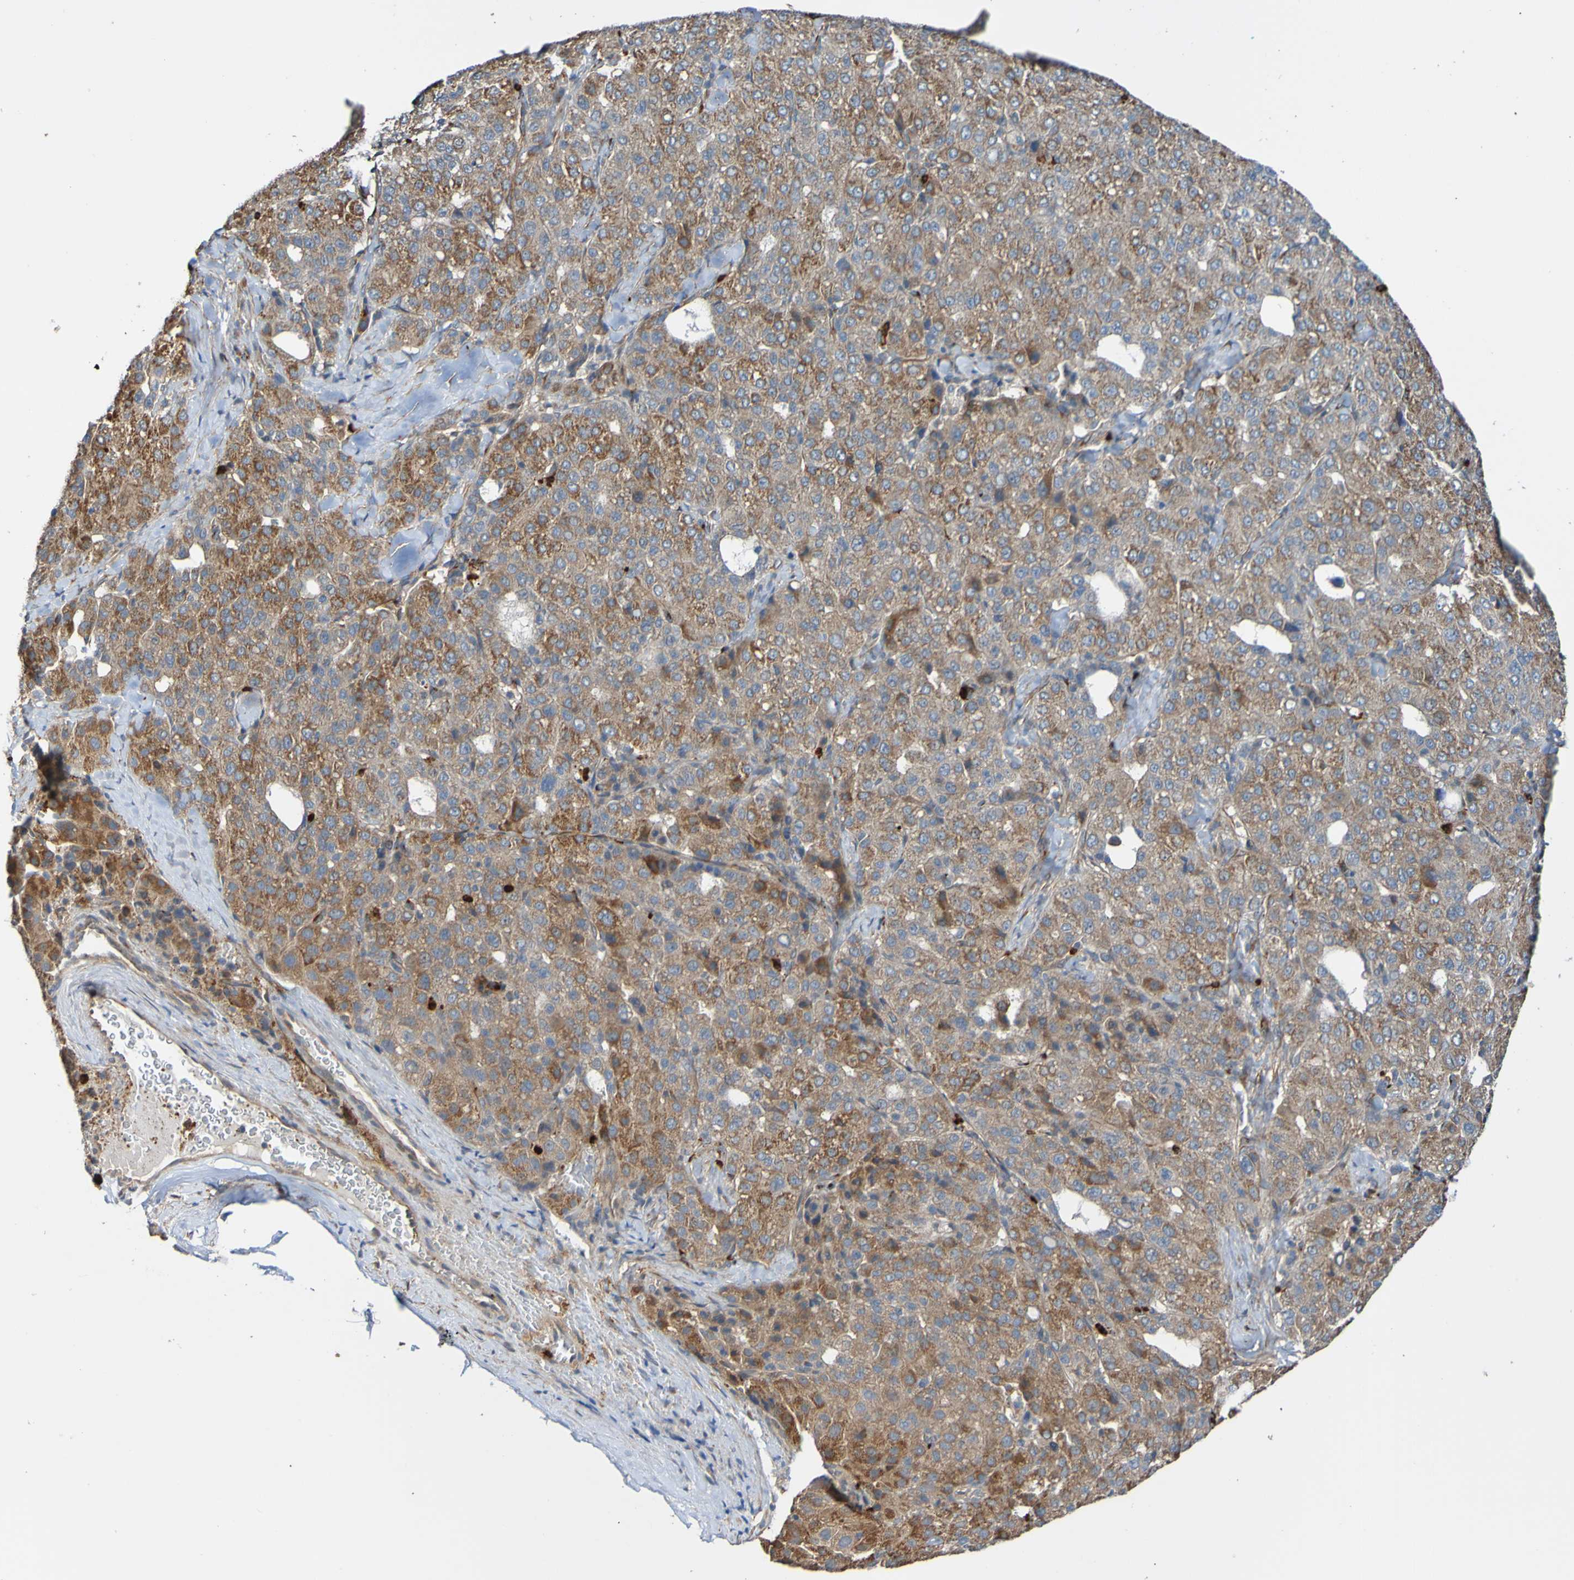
{"staining": {"intensity": "moderate", "quantity": ">75%", "location": "cytoplasmic/membranous"}, "tissue": "liver cancer", "cell_type": "Tumor cells", "image_type": "cancer", "snomed": [{"axis": "morphology", "description": "Carcinoma, Hepatocellular, NOS"}, {"axis": "topography", "description": "Liver"}], "caption": "A high-resolution micrograph shows immunohistochemistry staining of hepatocellular carcinoma (liver), which shows moderate cytoplasmic/membranous positivity in approximately >75% of tumor cells.", "gene": "ST8SIA6", "patient": {"sex": "male", "age": 65}}